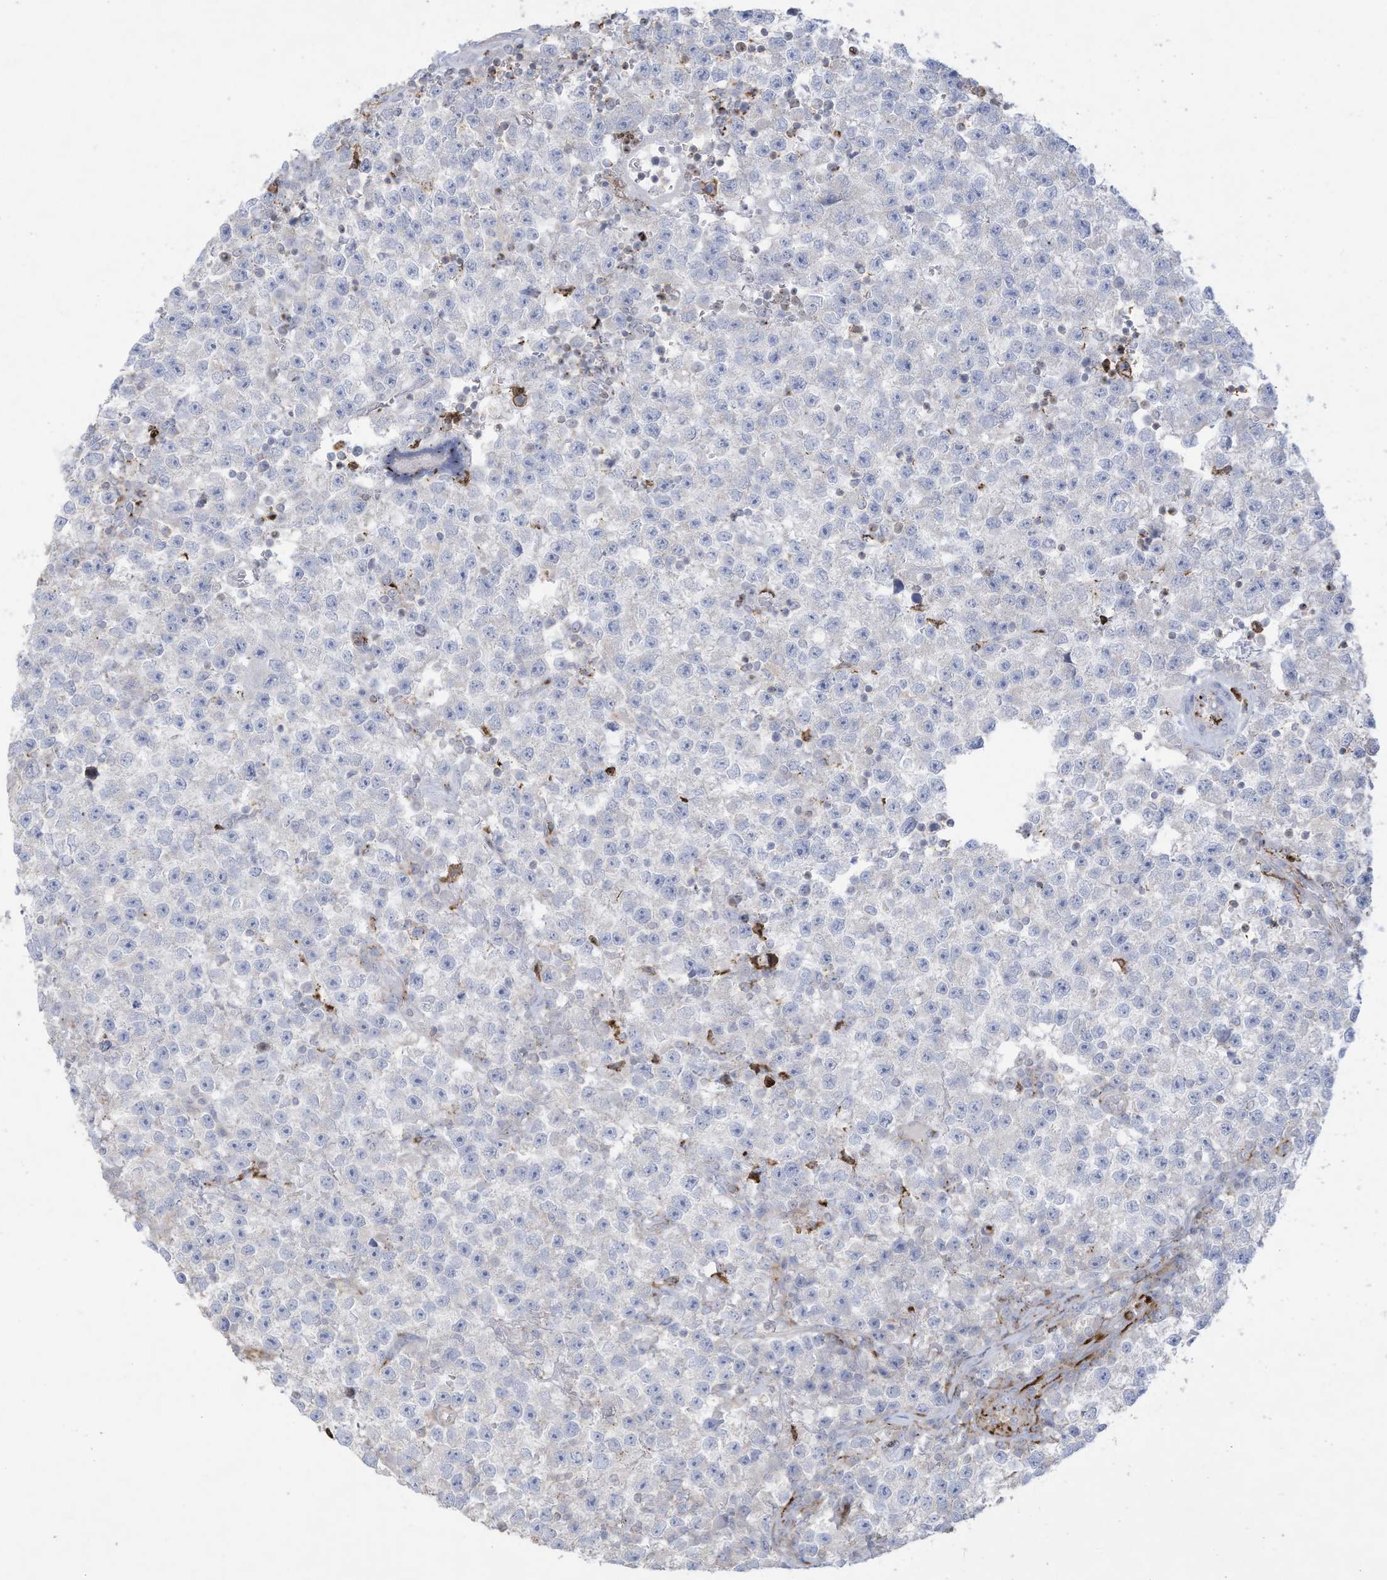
{"staining": {"intensity": "negative", "quantity": "none", "location": "none"}, "tissue": "testis cancer", "cell_type": "Tumor cells", "image_type": "cancer", "snomed": [{"axis": "morphology", "description": "Seminoma, NOS"}, {"axis": "topography", "description": "Testis"}], "caption": "Immunohistochemistry of testis seminoma displays no expression in tumor cells.", "gene": "THNSL2", "patient": {"sex": "male", "age": 22}}